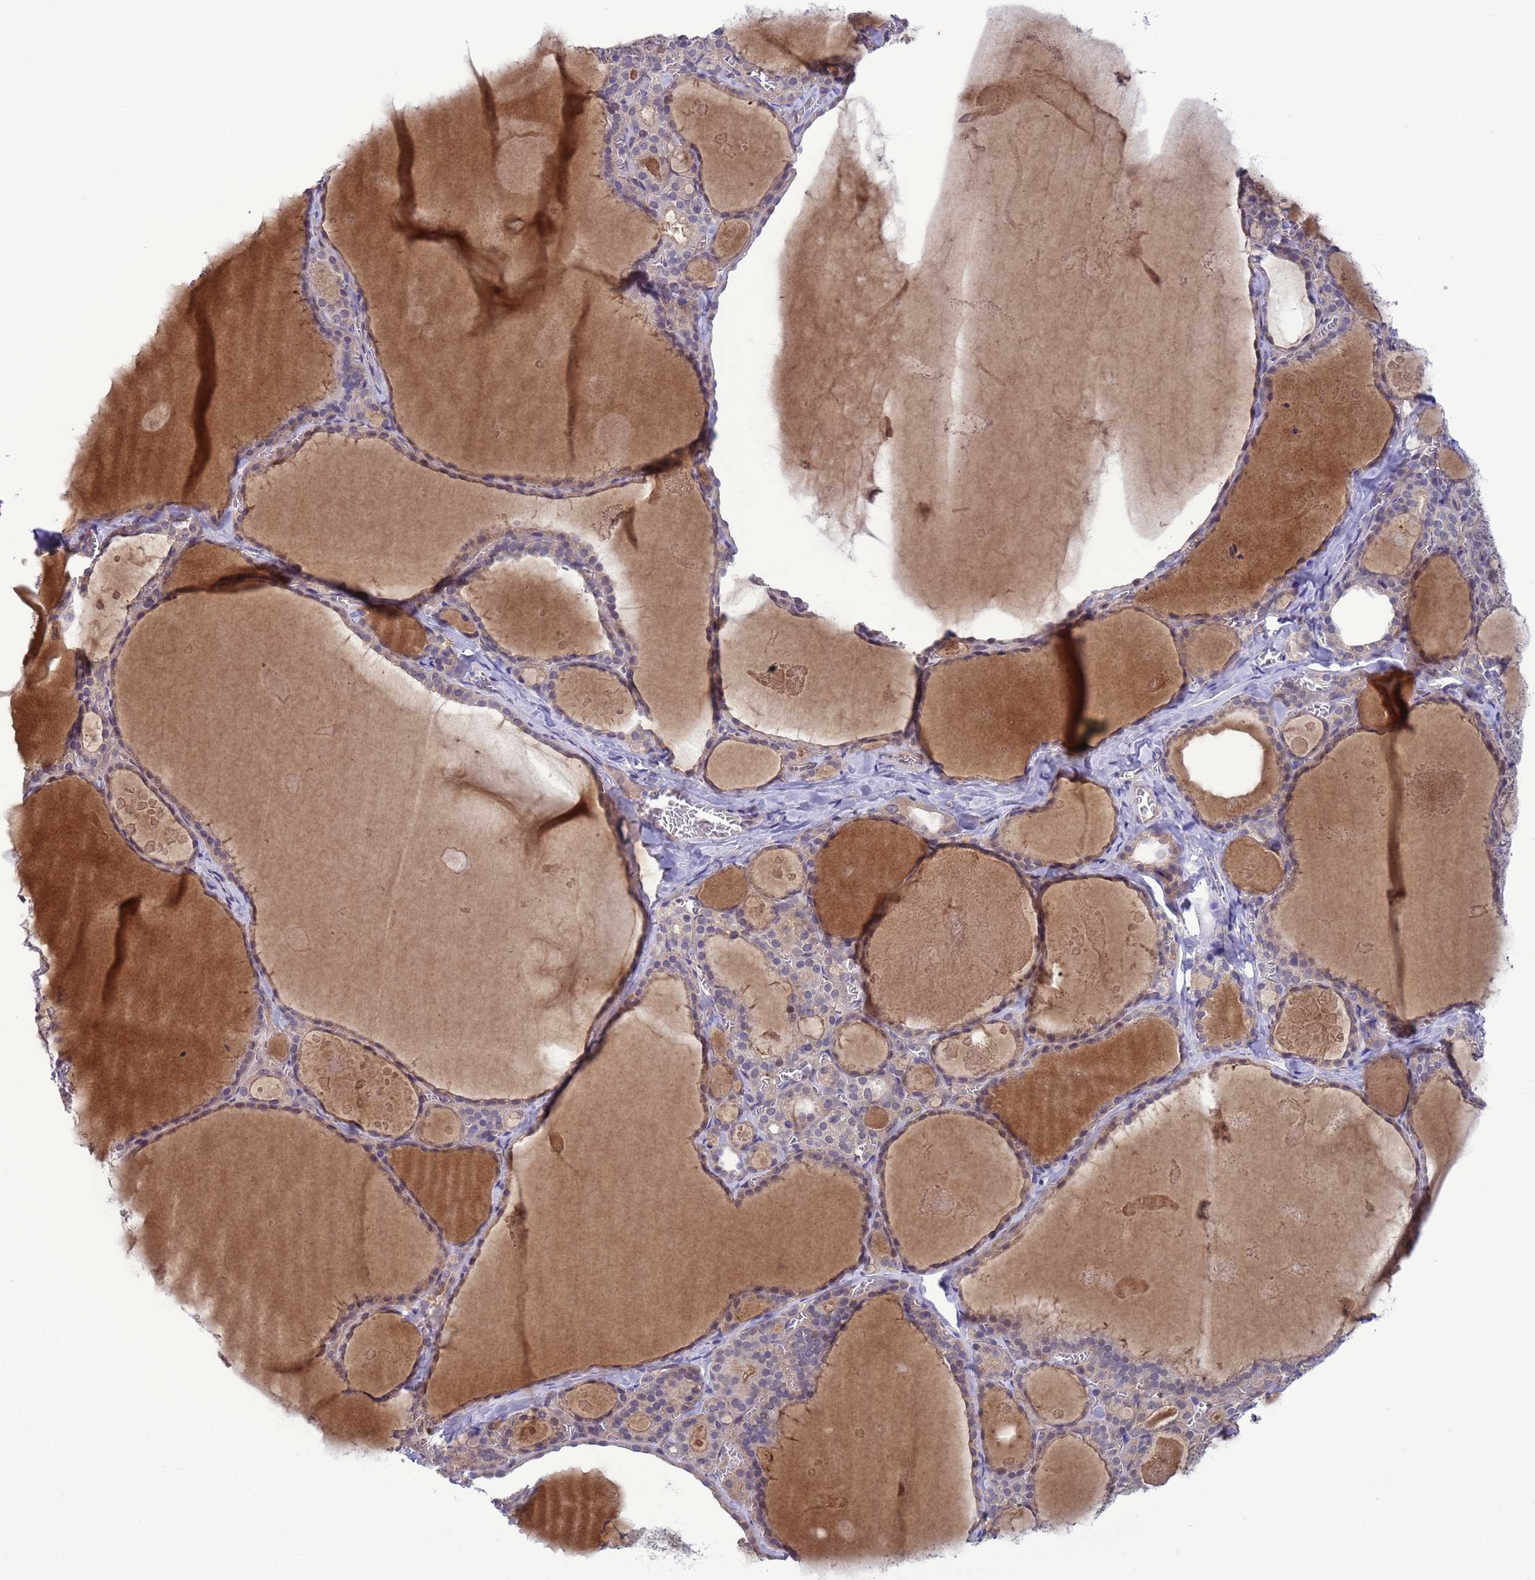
{"staining": {"intensity": "weak", "quantity": "<25%", "location": "cytoplasmic/membranous"}, "tissue": "thyroid gland", "cell_type": "Glandular cells", "image_type": "normal", "snomed": [{"axis": "morphology", "description": "Normal tissue, NOS"}, {"axis": "topography", "description": "Thyroid gland"}], "caption": "DAB (3,3'-diaminobenzidine) immunohistochemical staining of unremarkable thyroid gland exhibits no significant positivity in glandular cells. (Brightfield microscopy of DAB IHC at high magnification).", "gene": "GJA10", "patient": {"sex": "male", "age": 56}}